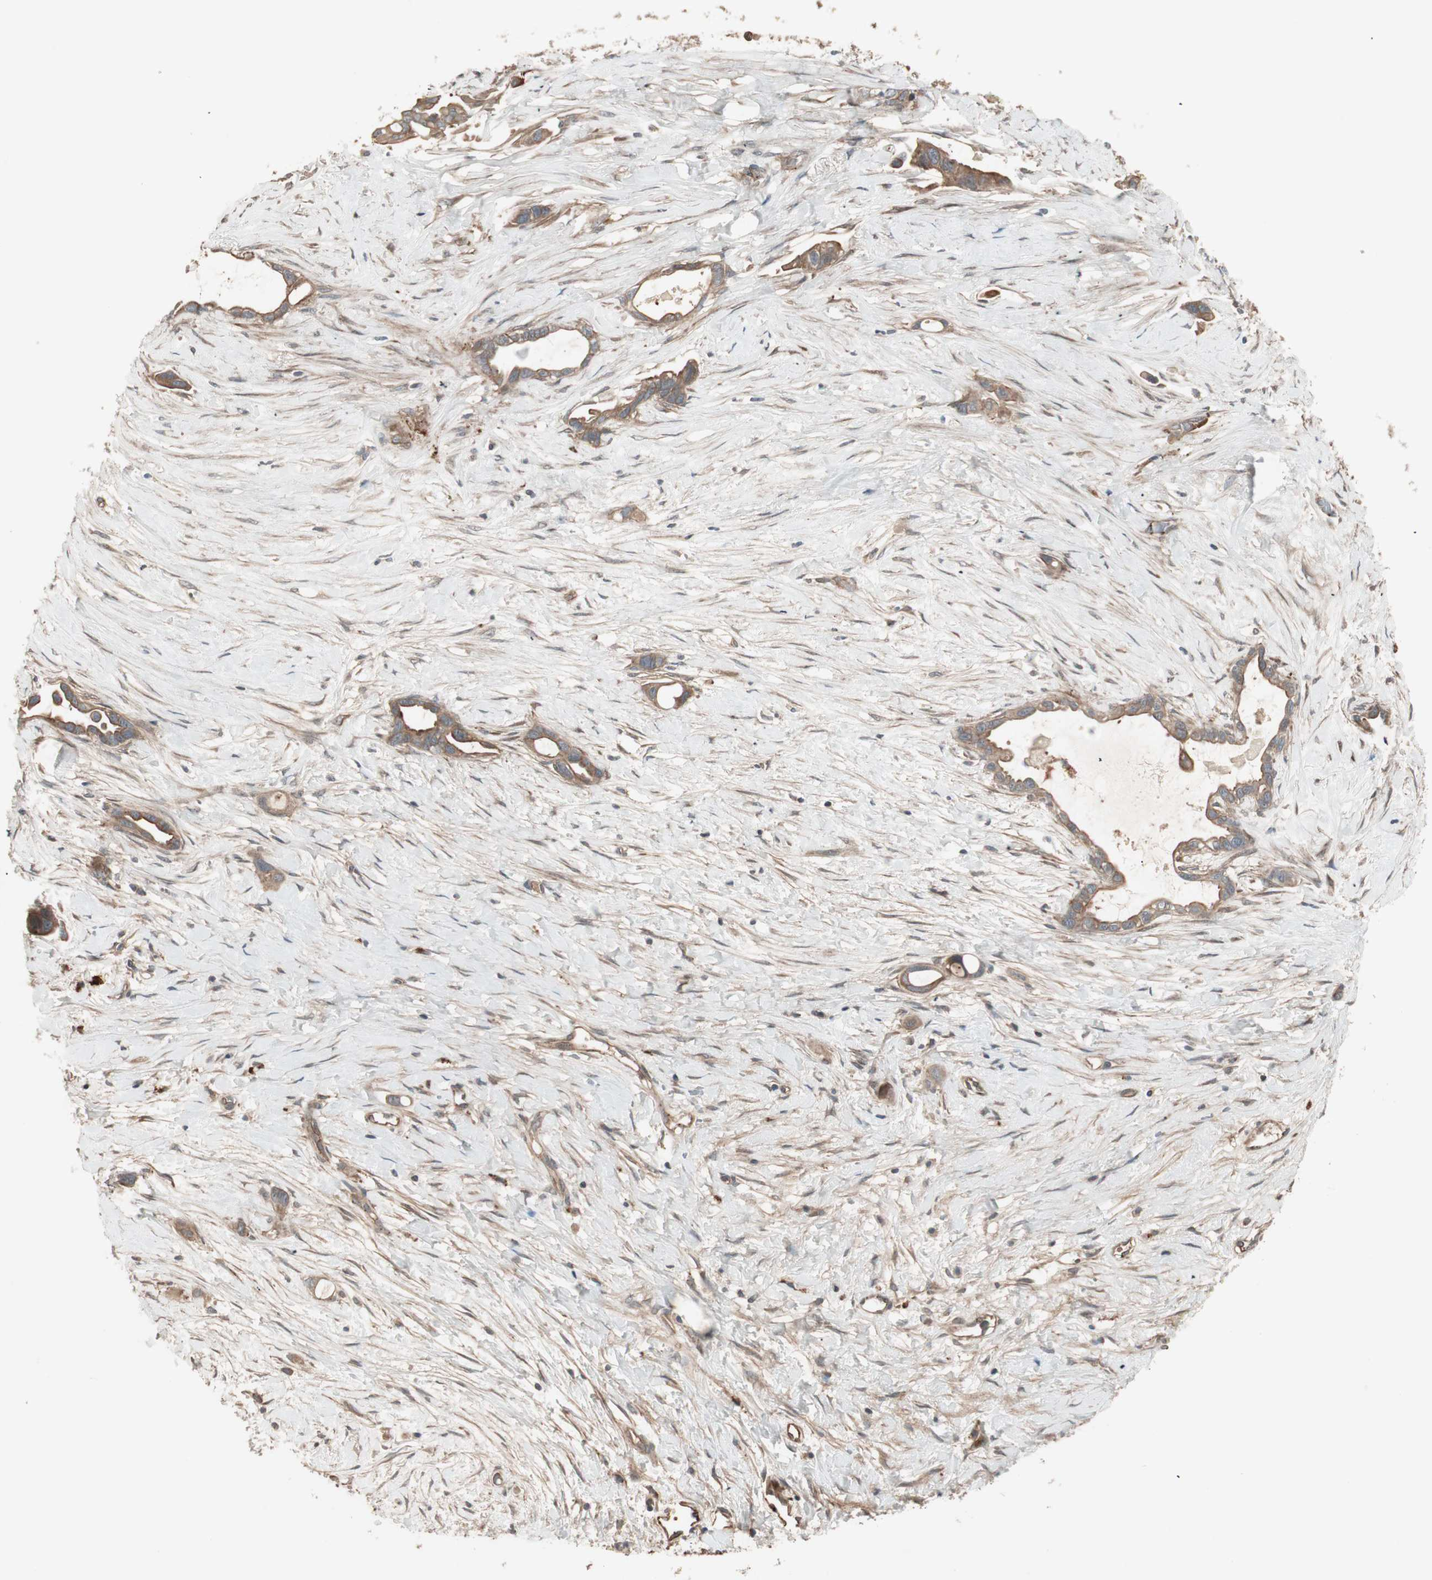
{"staining": {"intensity": "strong", "quantity": ">75%", "location": "cytoplasmic/membranous"}, "tissue": "liver cancer", "cell_type": "Tumor cells", "image_type": "cancer", "snomed": [{"axis": "morphology", "description": "Cholangiocarcinoma"}, {"axis": "topography", "description": "Liver"}], "caption": "Strong cytoplasmic/membranous protein staining is identified in approximately >75% of tumor cells in liver cancer.", "gene": "TFPI", "patient": {"sex": "female", "age": 65}}